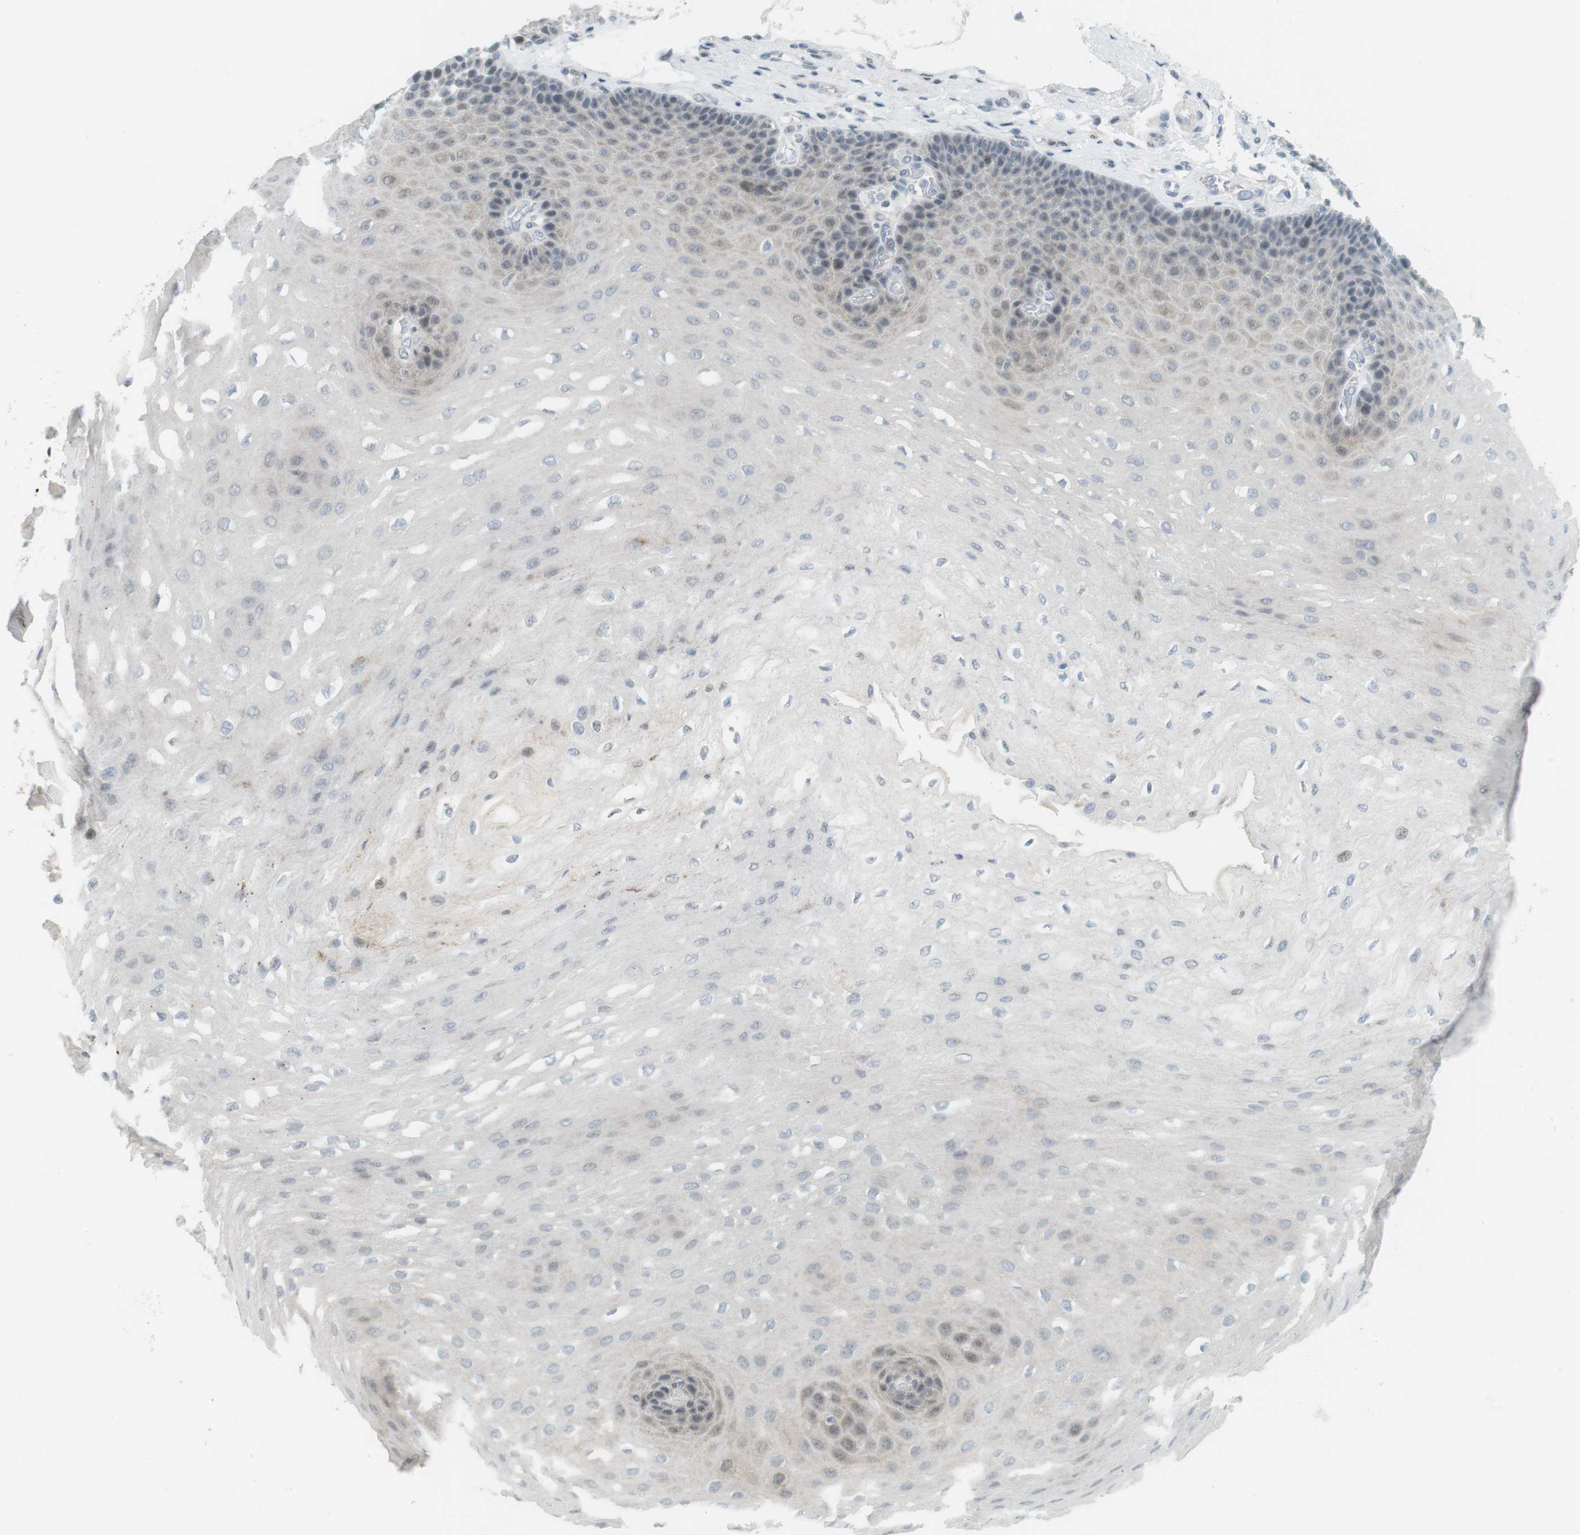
{"staining": {"intensity": "weak", "quantity": "<25%", "location": "nuclear"}, "tissue": "esophagus", "cell_type": "Squamous epithelial cells", "image_type": "normal", "snomed": [{"axis": "morphology", "description": "Normal tissue, NOS"}, {"axis": "topography", "description": "Esophagus"}], "caption": "Micrograph shows no protein expression in squamous epithelial cells of benign esophagus. (DAB (3,3'-diaminobenzidine) IHC with hematoxylin counter stain).", "gene": "DMC1", "patient": {"sex": "female", "age": 72}}